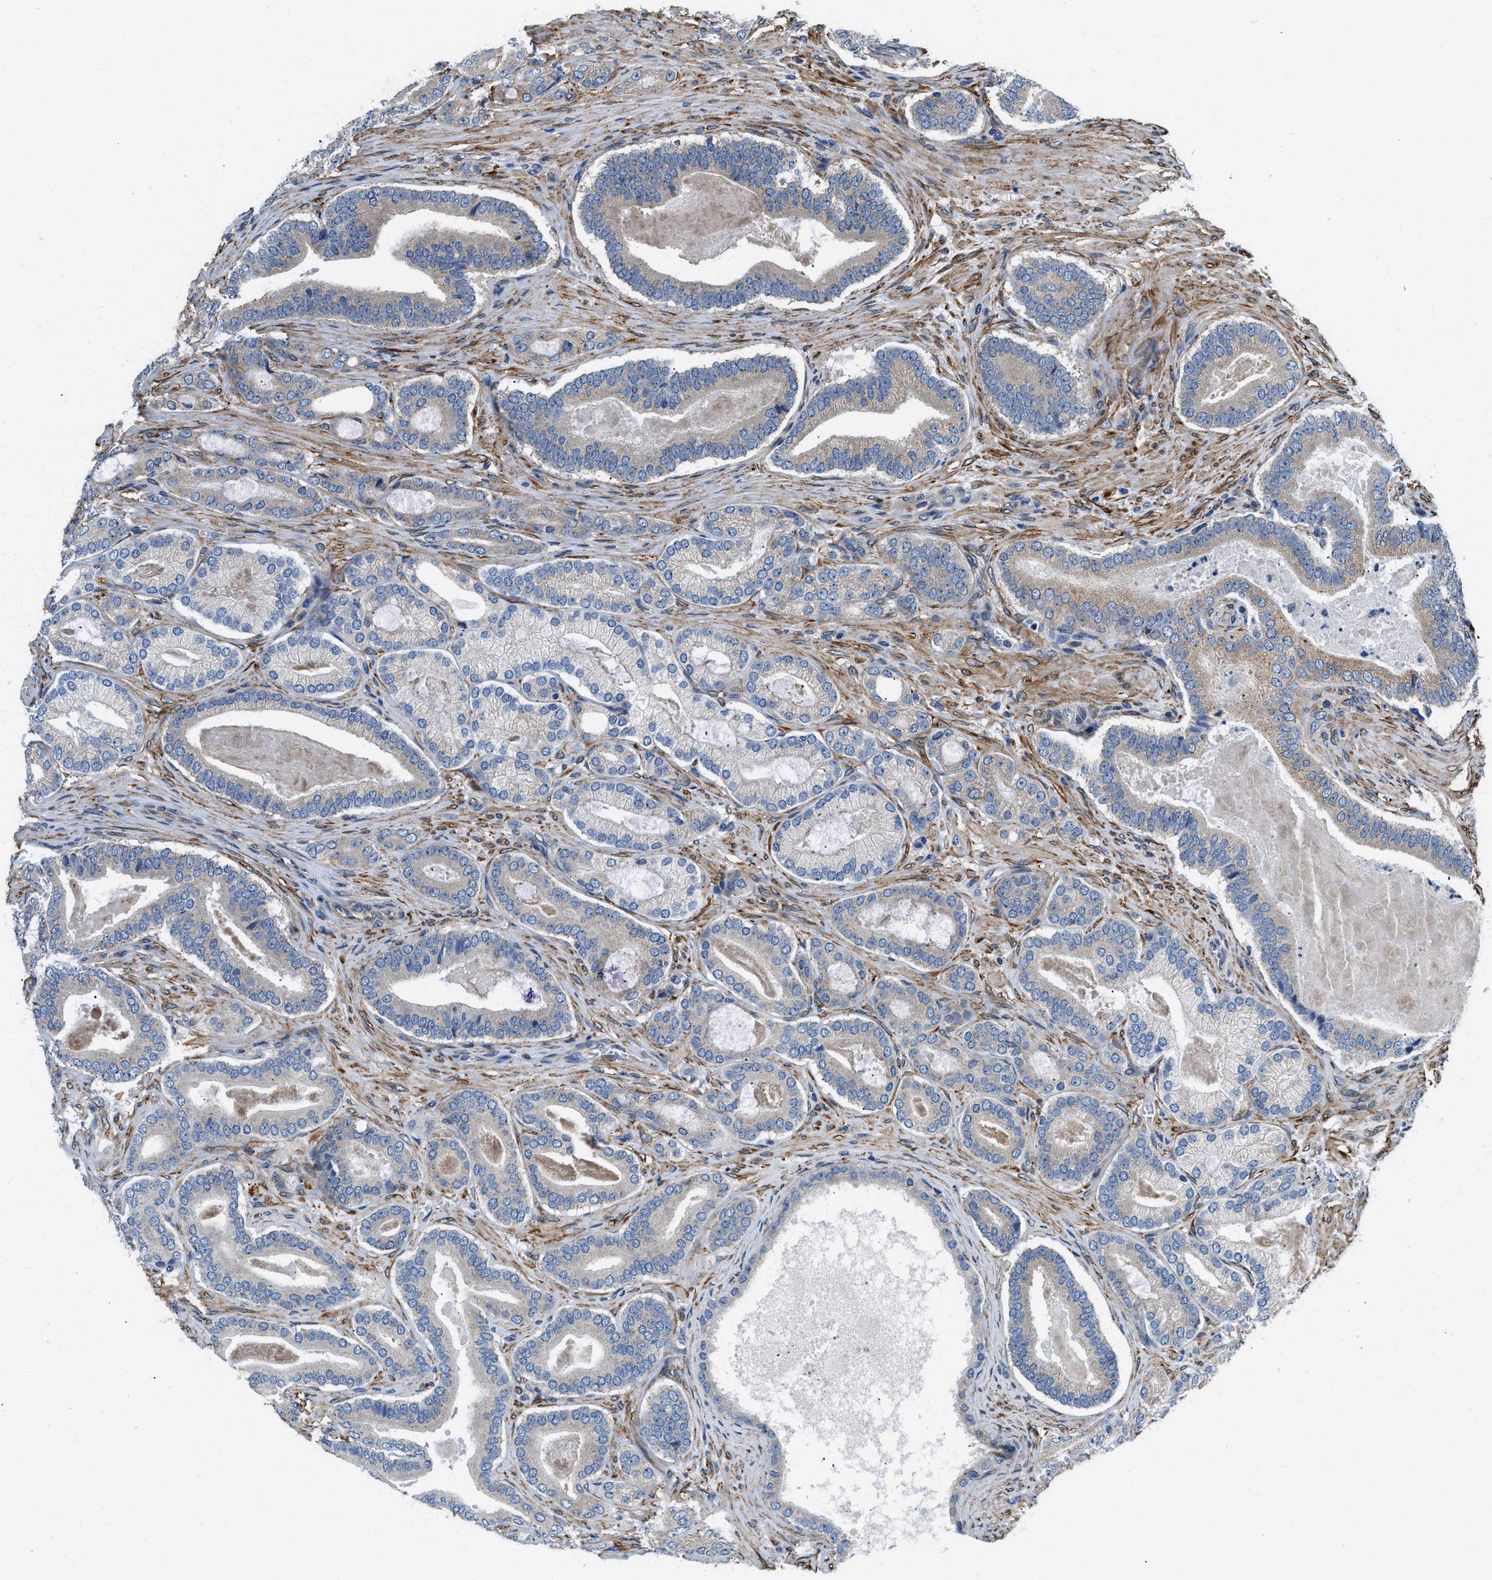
{"staining": {"intensity": "negative", "quantity": "none", "location": "none"}, "tissue": "prostate cancer", "cell_type": "Tumor cells", "image_type": "cancer", "snomed": [{"axis": "morphology", "description": "Adenocarcinoma, High grade"}, {"axis": "topography", "description": "Prostate"}], "caption": "Immunohistochemical staining of human prostate high-grade adenocarcinoma demonstrates no significant staining in tumor cells.", "gene": "ARL6IP5", "patient": {"sex": "male", "age": 60}}